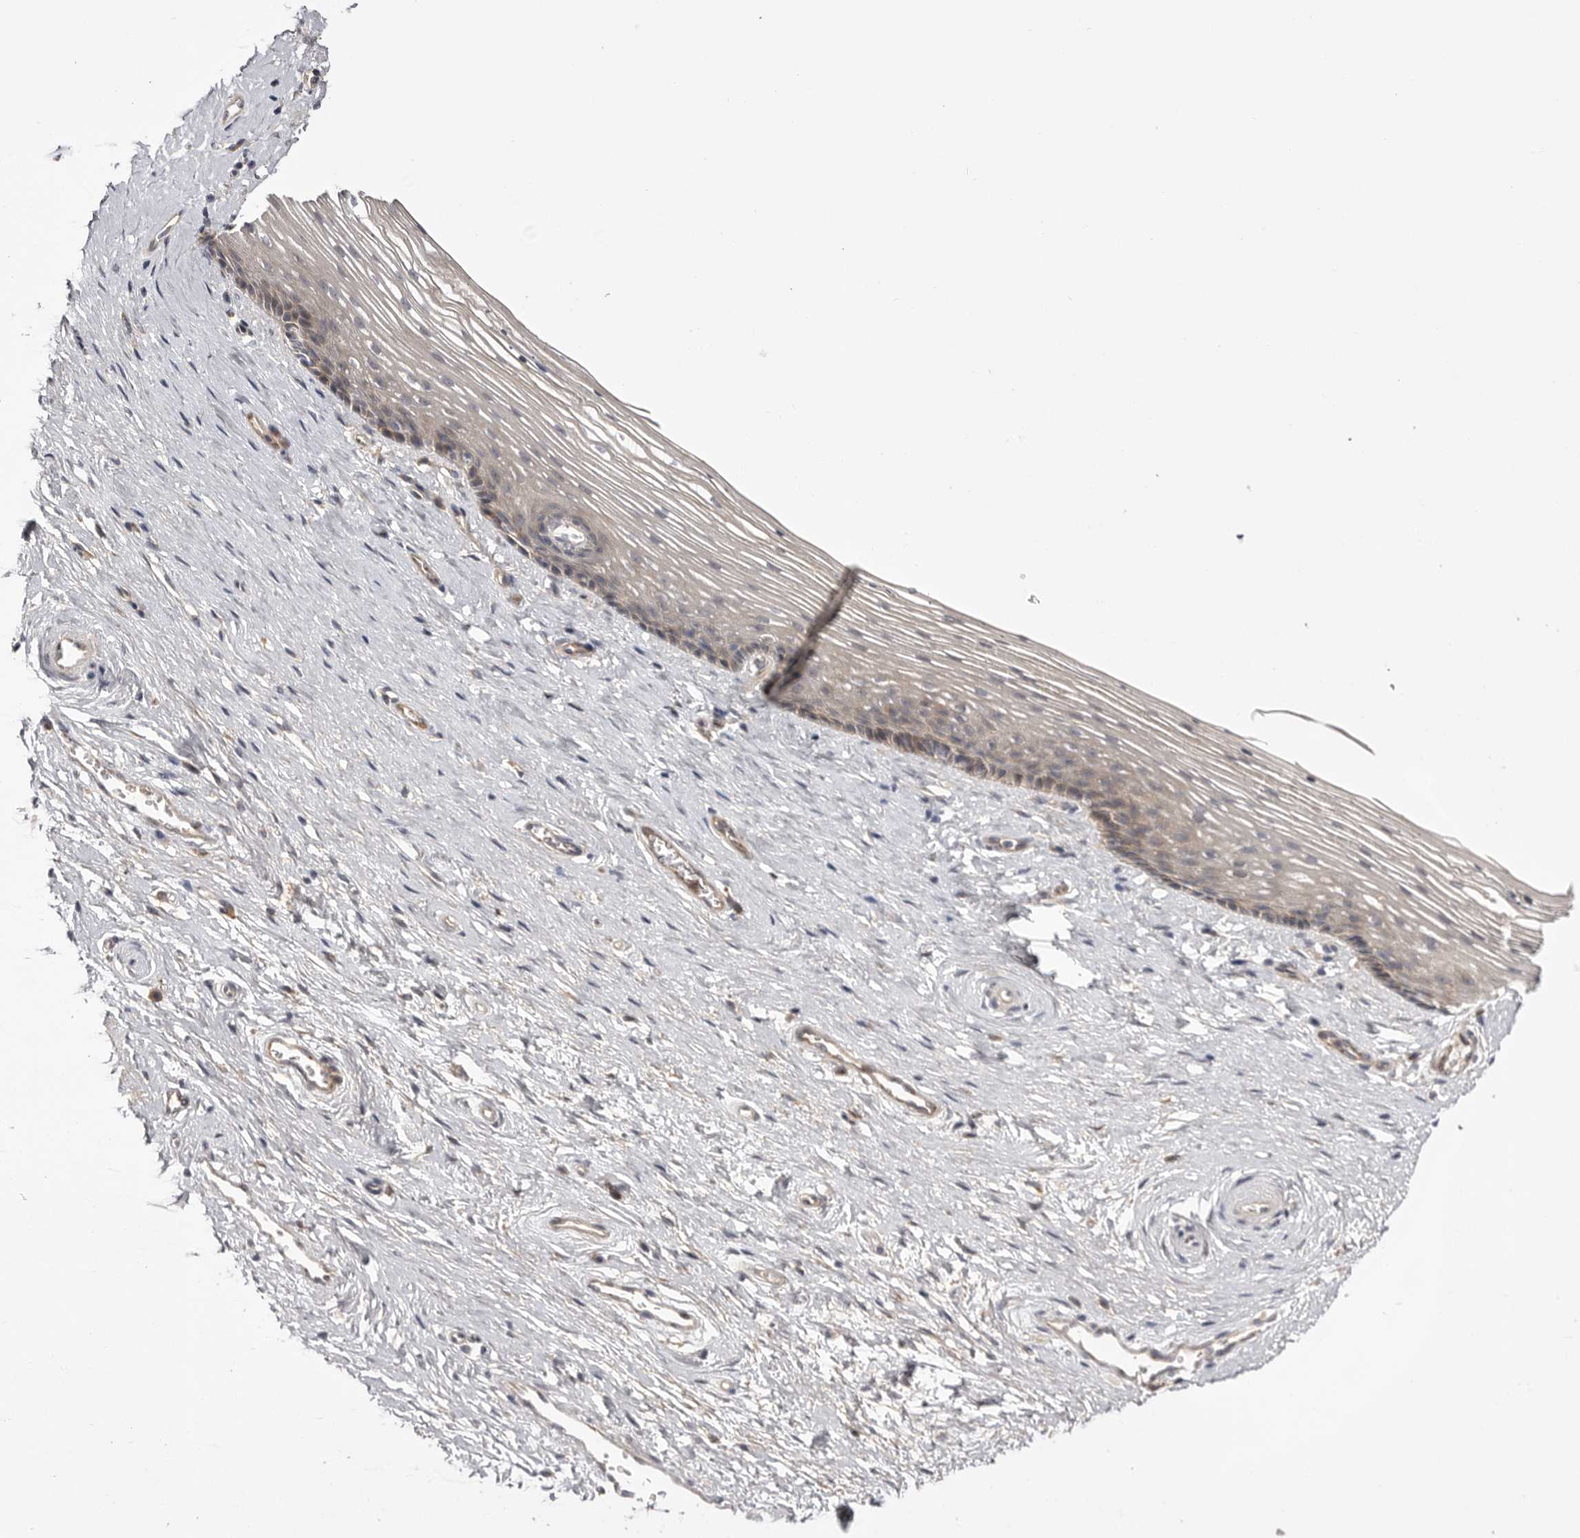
{"staining": {"intensity": "moderate", "quantity": "<25%", "location": "cytoplasmic/membranous"}, "tissue": "vagina", "cell_type": "Squamous epithelial cells", "image_type": "normal", "snomed": [{"axis": "morphology", "description": "Normal tissue, NOS"}, {"axis": "topography", "description": "Vagina"}], "caption": "Immunohistochemistry staining of normal vagina, which displays low levels of moderate cytoplasmic/membranous staining in about <25% of squamous epithelial cells indicating moderate cytoplasmic/membranous protein positivity. The staining was performed using DAB (3,3'-diaminobenzidine) (brown) for protein detection and nuclei were counterstained in hematoxylin (blue).", "gene": "OSBPL9", "patient": {"sex": "female", "age": 46}}